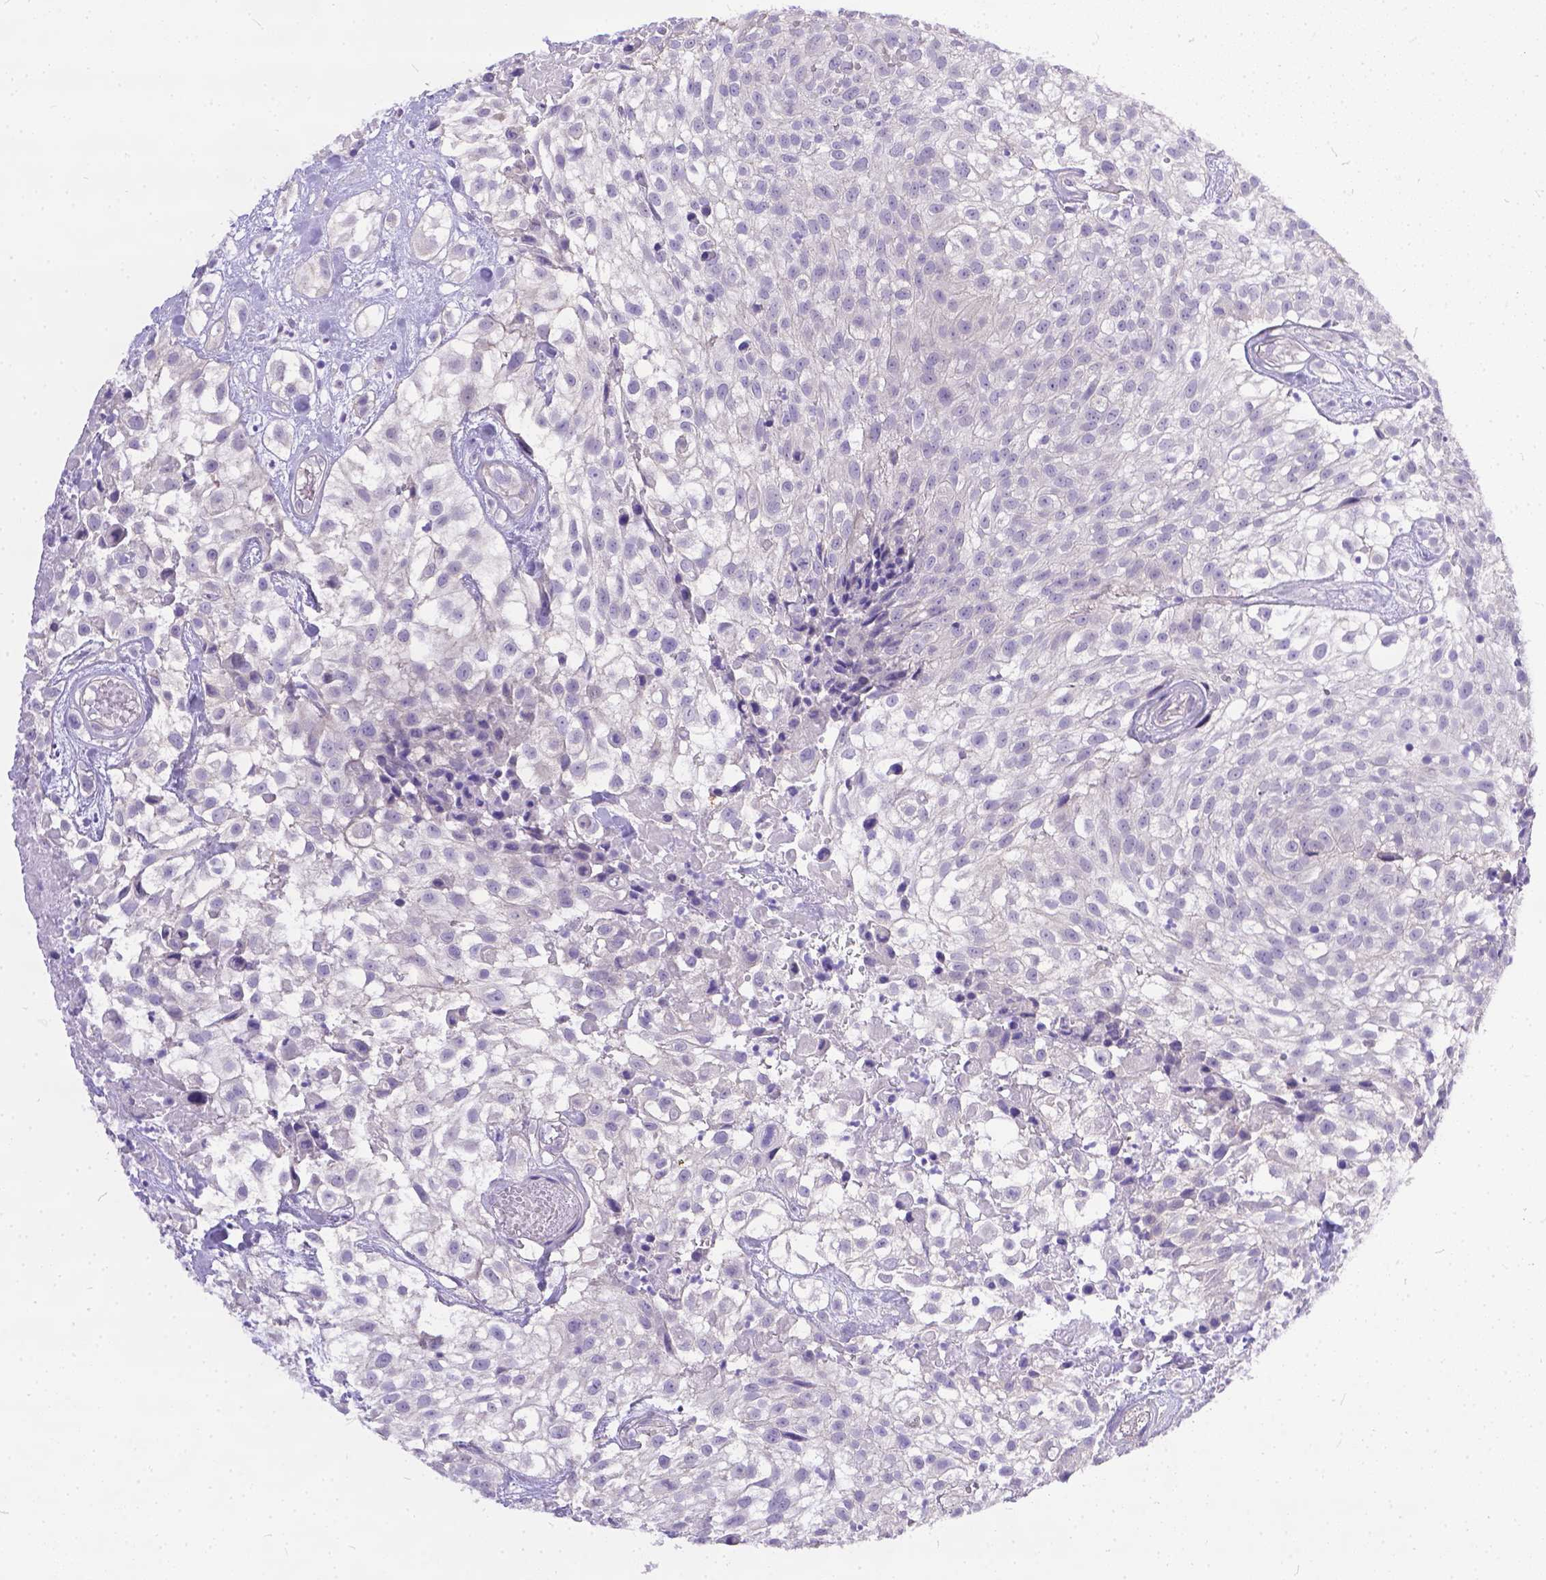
{"staining": {"intensity": "negative", "quantity": "none", "location": "none"}, "tissue": "urothelial cancer", "cell_type": "Tumor cells", "image_type": "cancer", "snomed": [{"axis": "morphology", "description": "Urothelial carcinoma, High grade"}, {"axis": "topography", "description": "Urinary bladder"}], "caption": "Urothelial cancer was stained to show a protein in brown. There is no significant positivity in tumor cells. (Stains: DAB immunohistochemistry with hematoxylin counter stain, Microscopy: brightfield microscopy at high magnification).", "gene": "DLEC1", "patient": {"sex": "male", "age": 56}}